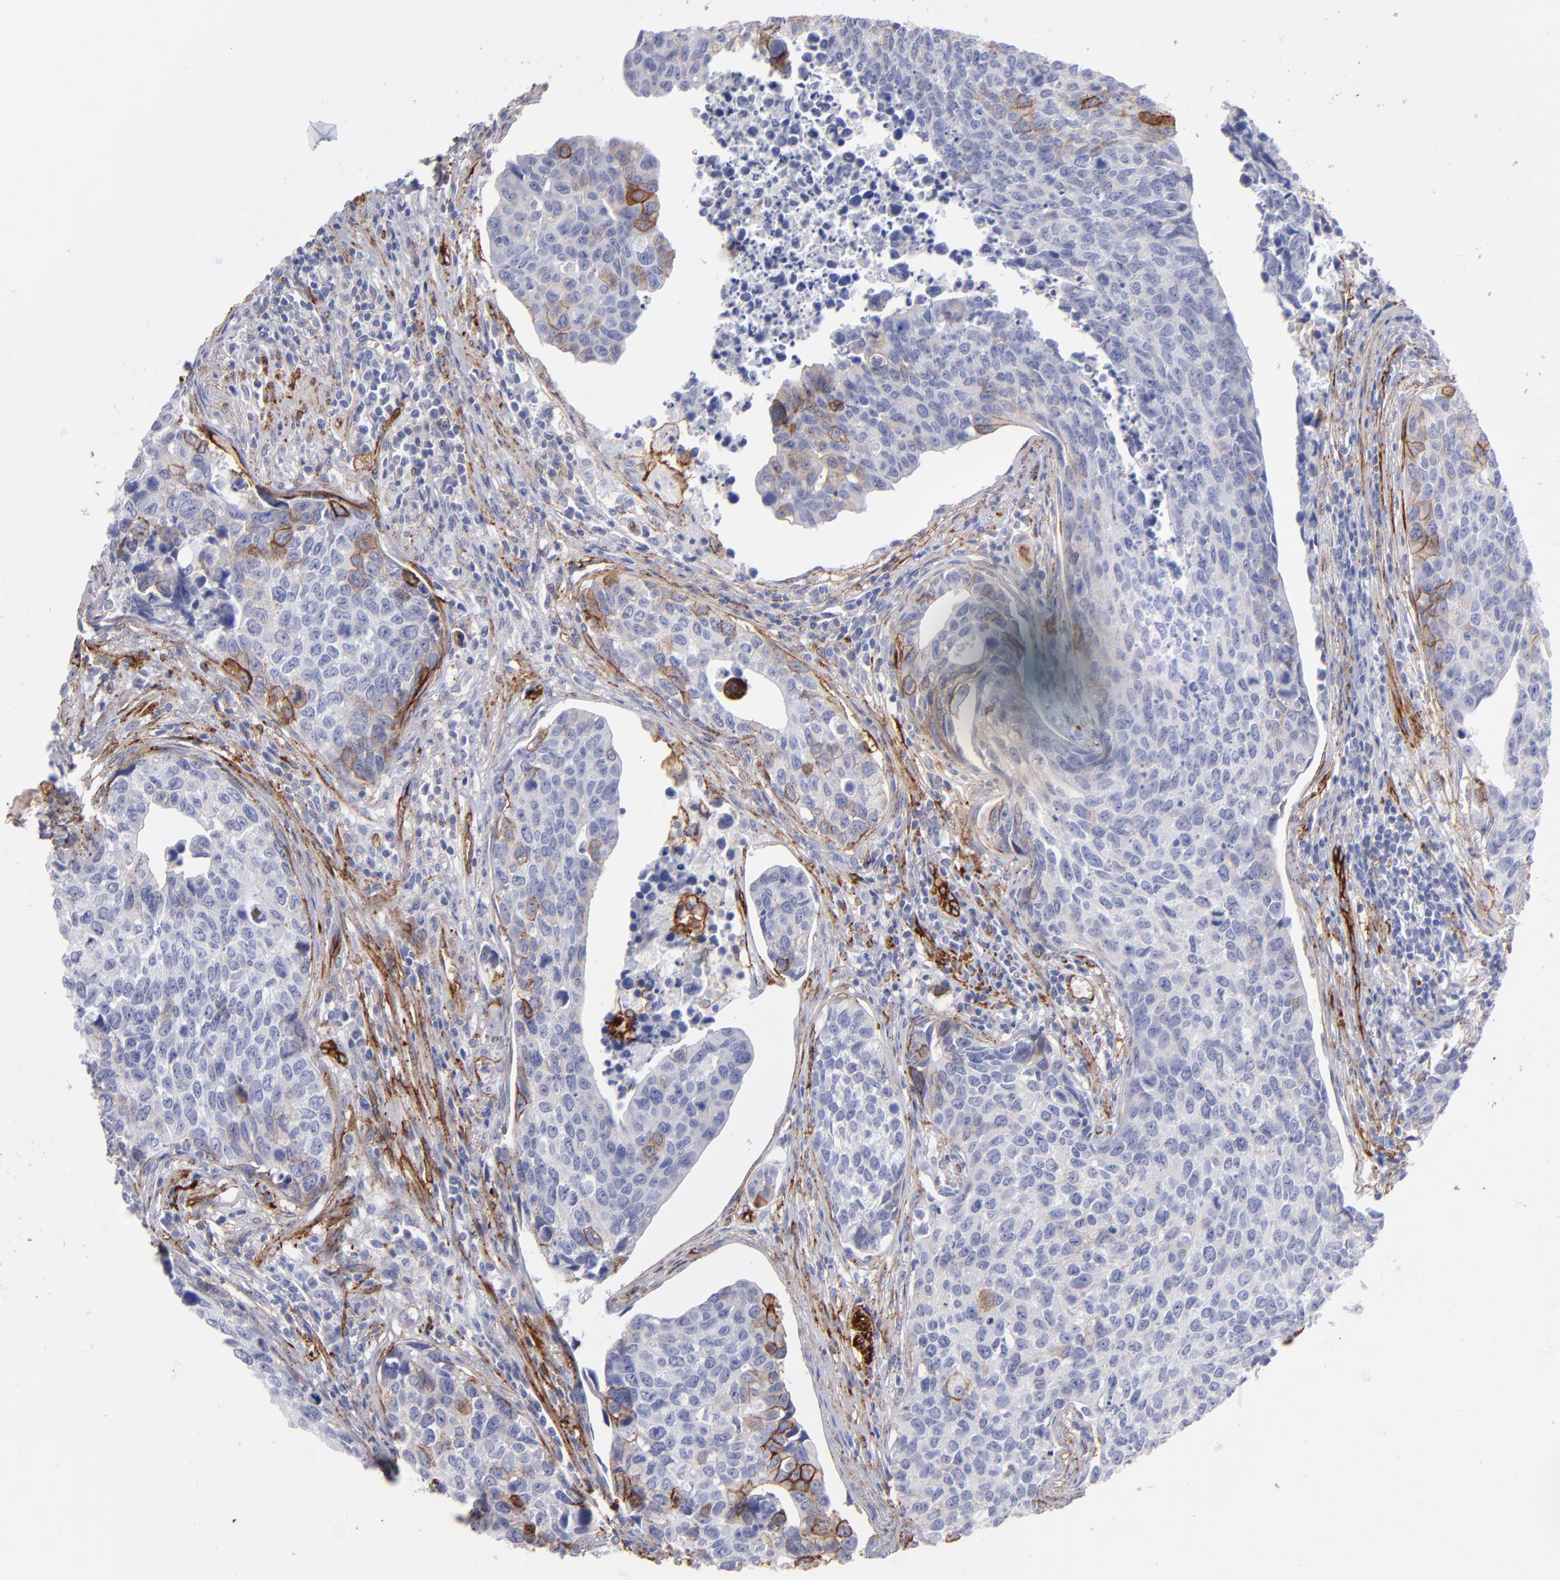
{"staining": {"intensity": "negative", "quantity": "none", "location": "none"}, "tissue": "urothelial cancer", "cell_type": "Tumor cells", "image_type": "cancer", "snomed": [{"axis": "morphology", "description": "Urothelial carcinoma, High grade"}, {"axis": "topography", "description": "Urinary bladder"}], "caption": "Tumor cells show no significant staining in urothelial cancer. (DAB immunohistochemistry visualized using brightfield microscopy, high magnification).", "gene": "AHNAK2", "patient": {"sex": "male", "age": 81}}